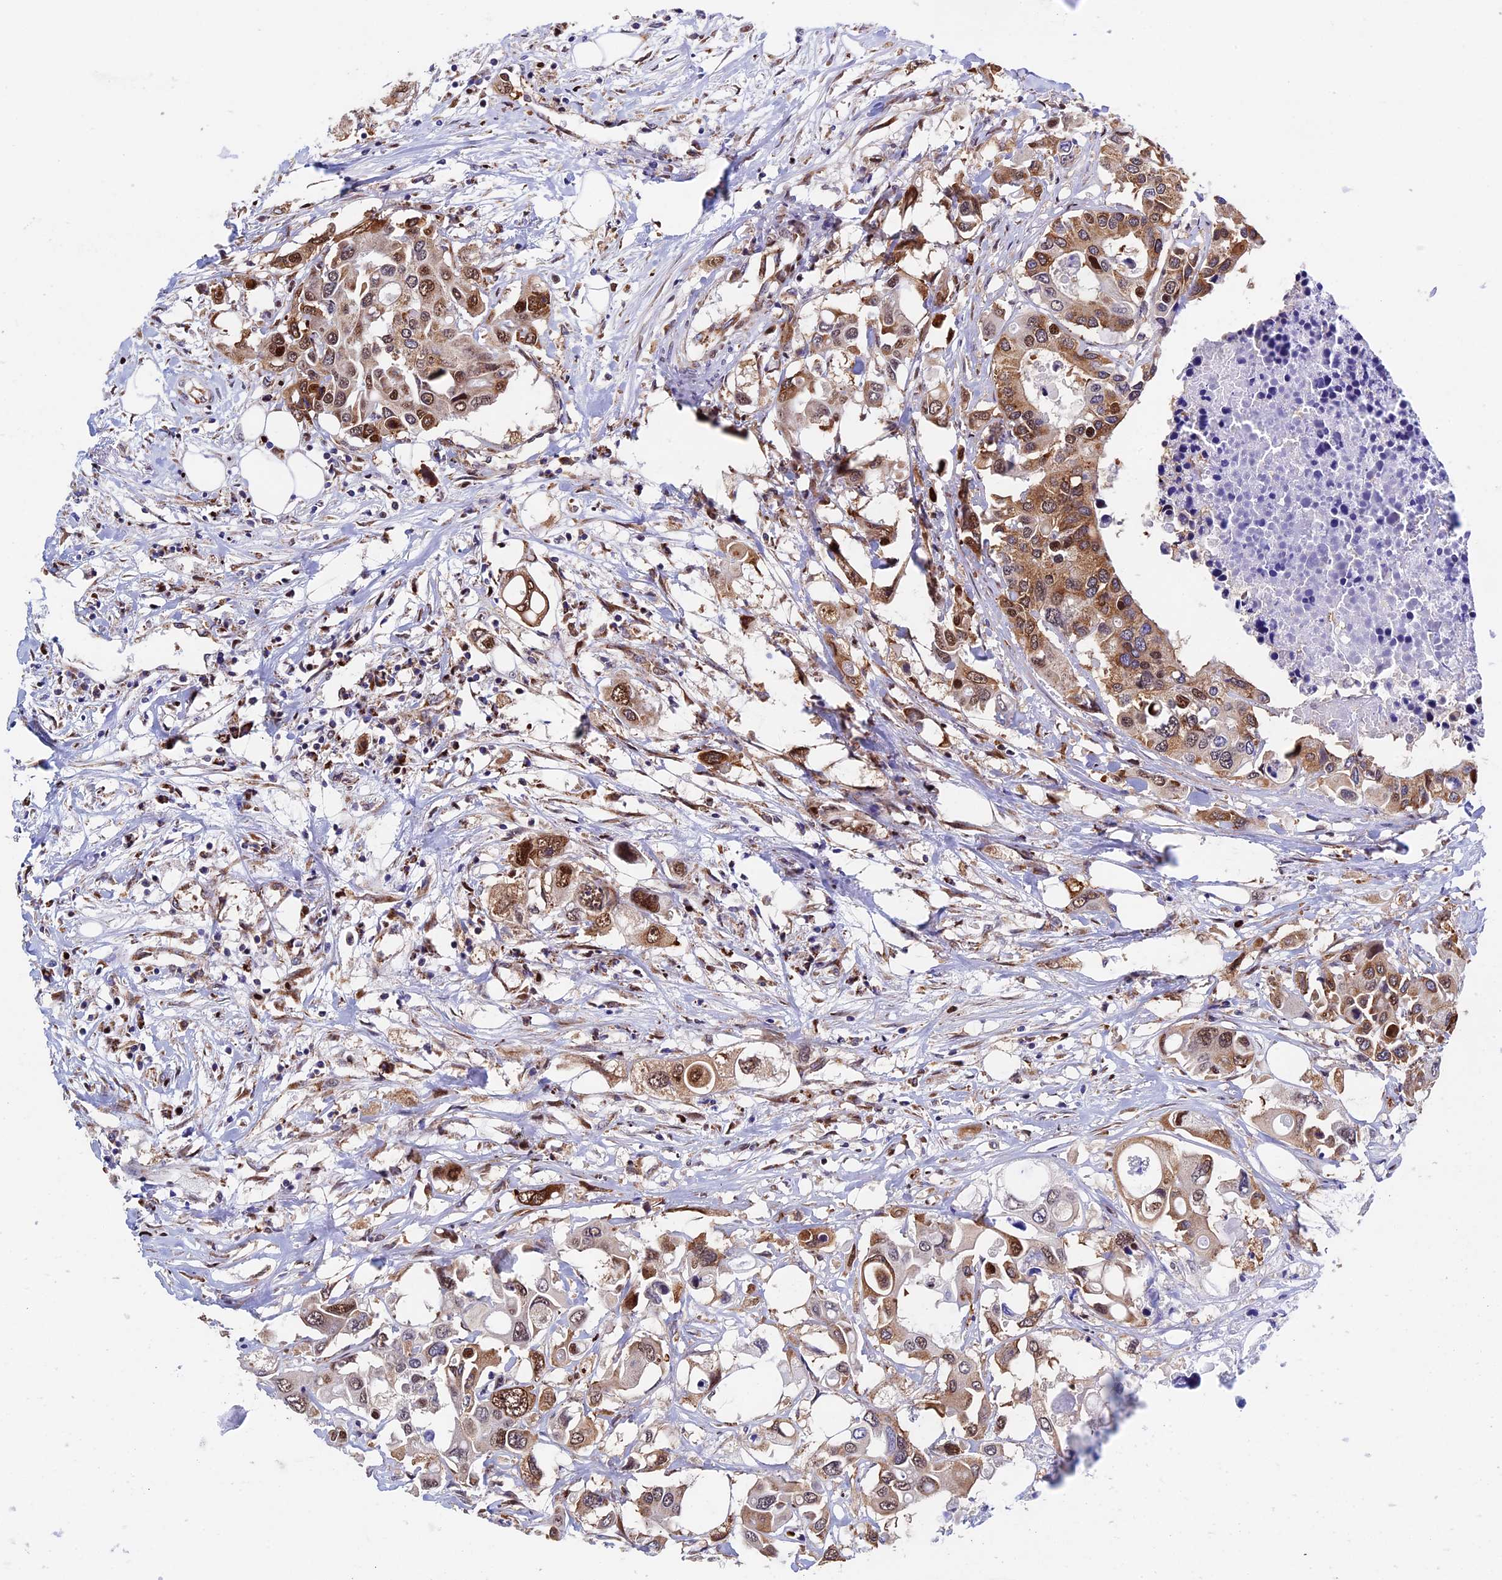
{"staining": {"intensity": "moderate", "quantity": ">75%", "location": "cytoplasmic/membranous,nuclear"}, "tissue": "colorectal cancer", "cell_type": "Tumor cells", "image_type": "cancer", "snomed": [{"axis": "morphology", "description": "Adenocarcinoma, NOS"}, {"axis": "topography", "description": "Colon"}], "caption": "Colorectal cancer (adenocarcinoma) was stained to show a protein in brown. There is medium levels of moderate cytoplasmic/membranous and nuclear positivity in about >75% of tumor cells.", "gene": "SLC9A5", "patient": {"sex": "male", "age": 77}}